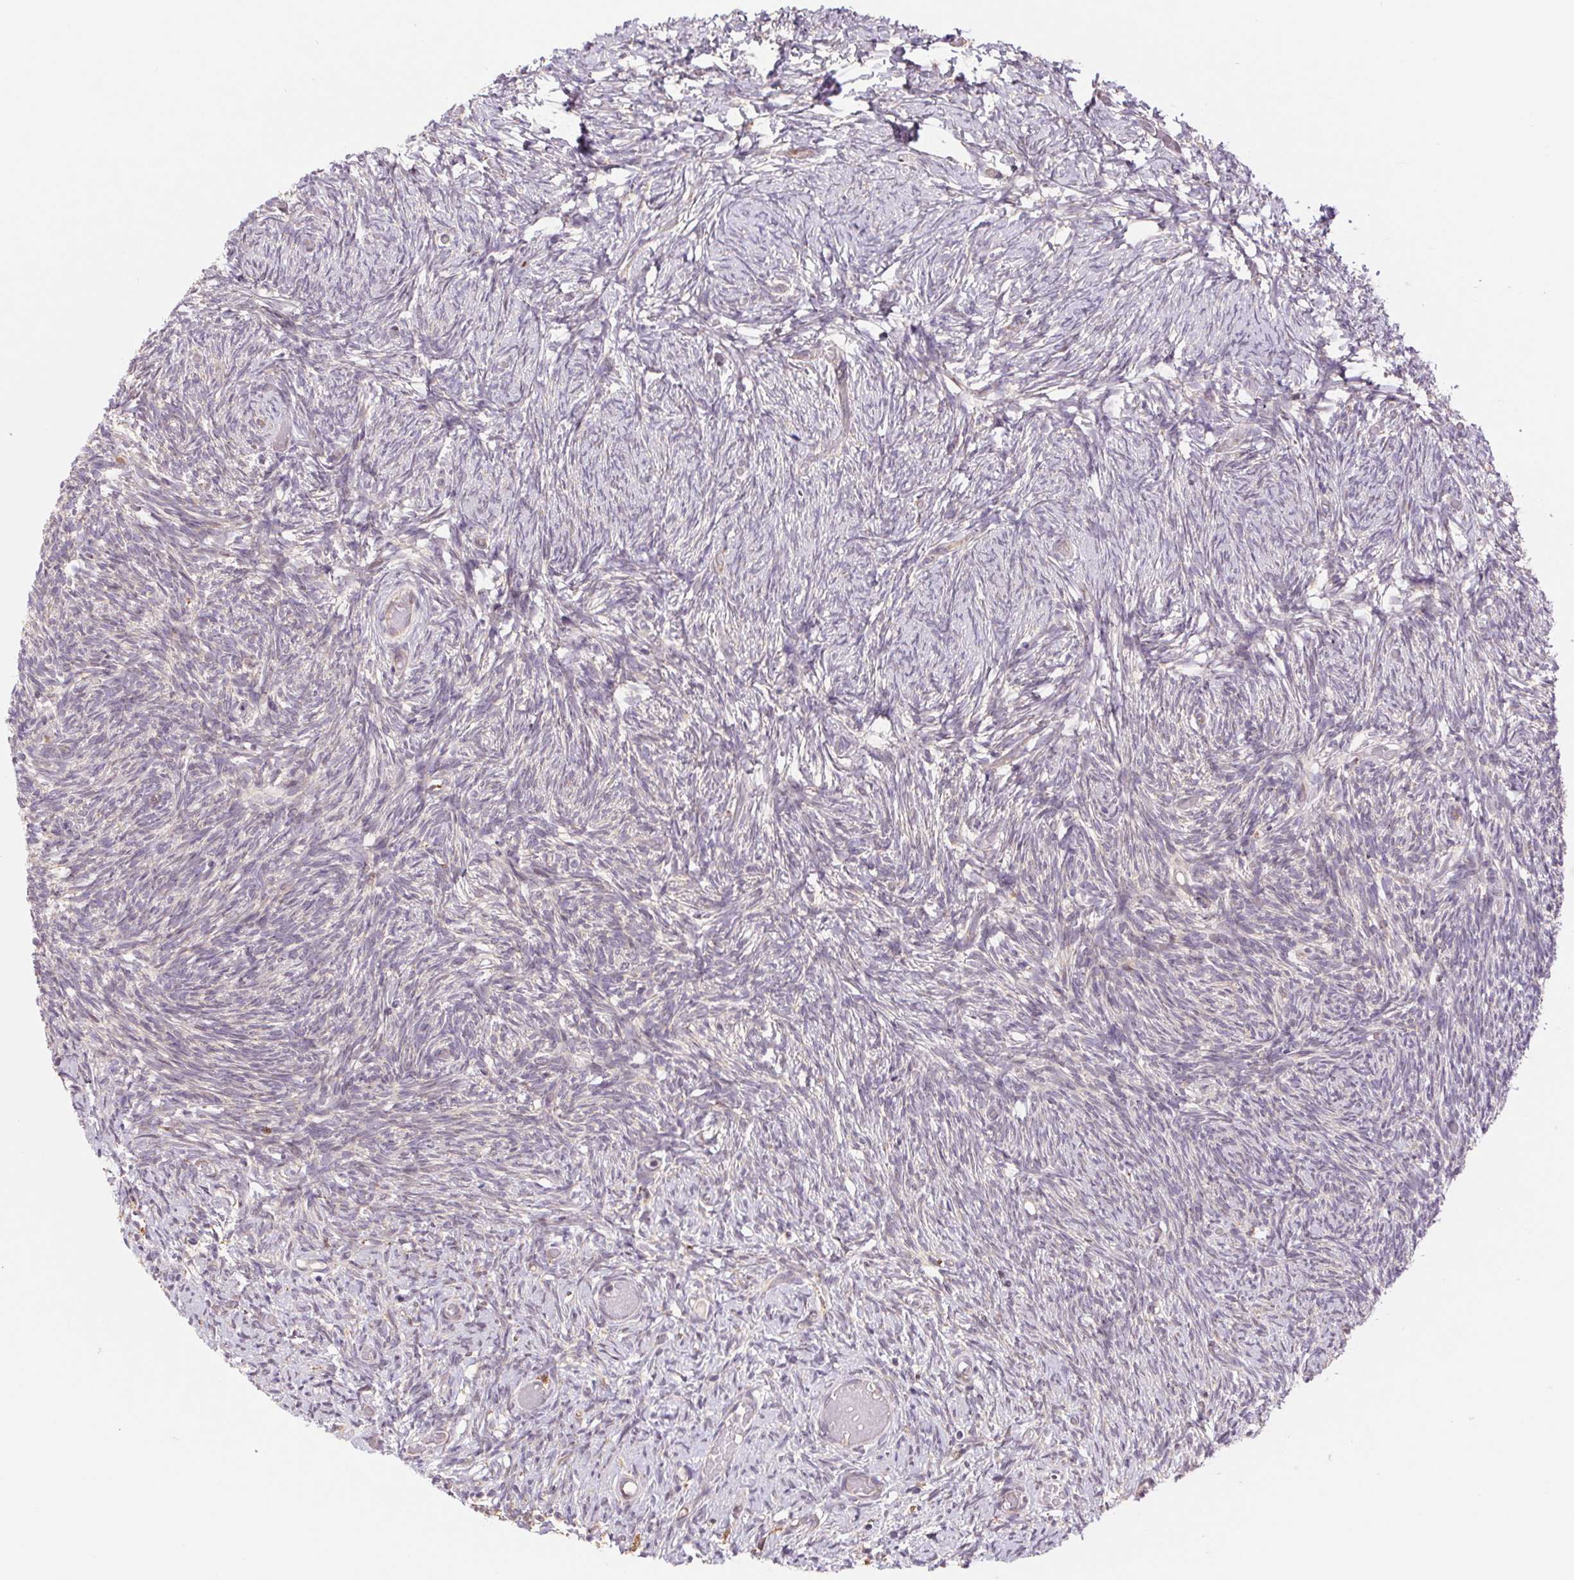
{"staining": {"intensity": "moderate", "quantity": "25%-75%", "location": "cytoplasmic/membranous"}, "tissue": "ovary", "cell_type": "Follicle cells", "image_type": "normal", "snomed": [{"axis": "morphology", "description": "Normal tissue, NOS"}, {"axis": "topography", "description": "Ovary"}], "caption": "This is an image of immunohistochemistry (IHC) staining of normal ovary, which shows moderate expression in the cytoplasmic/membranous of follicle cells.", "gene": "KLHL20", "patient": {"sex": "female", "age": 39}}